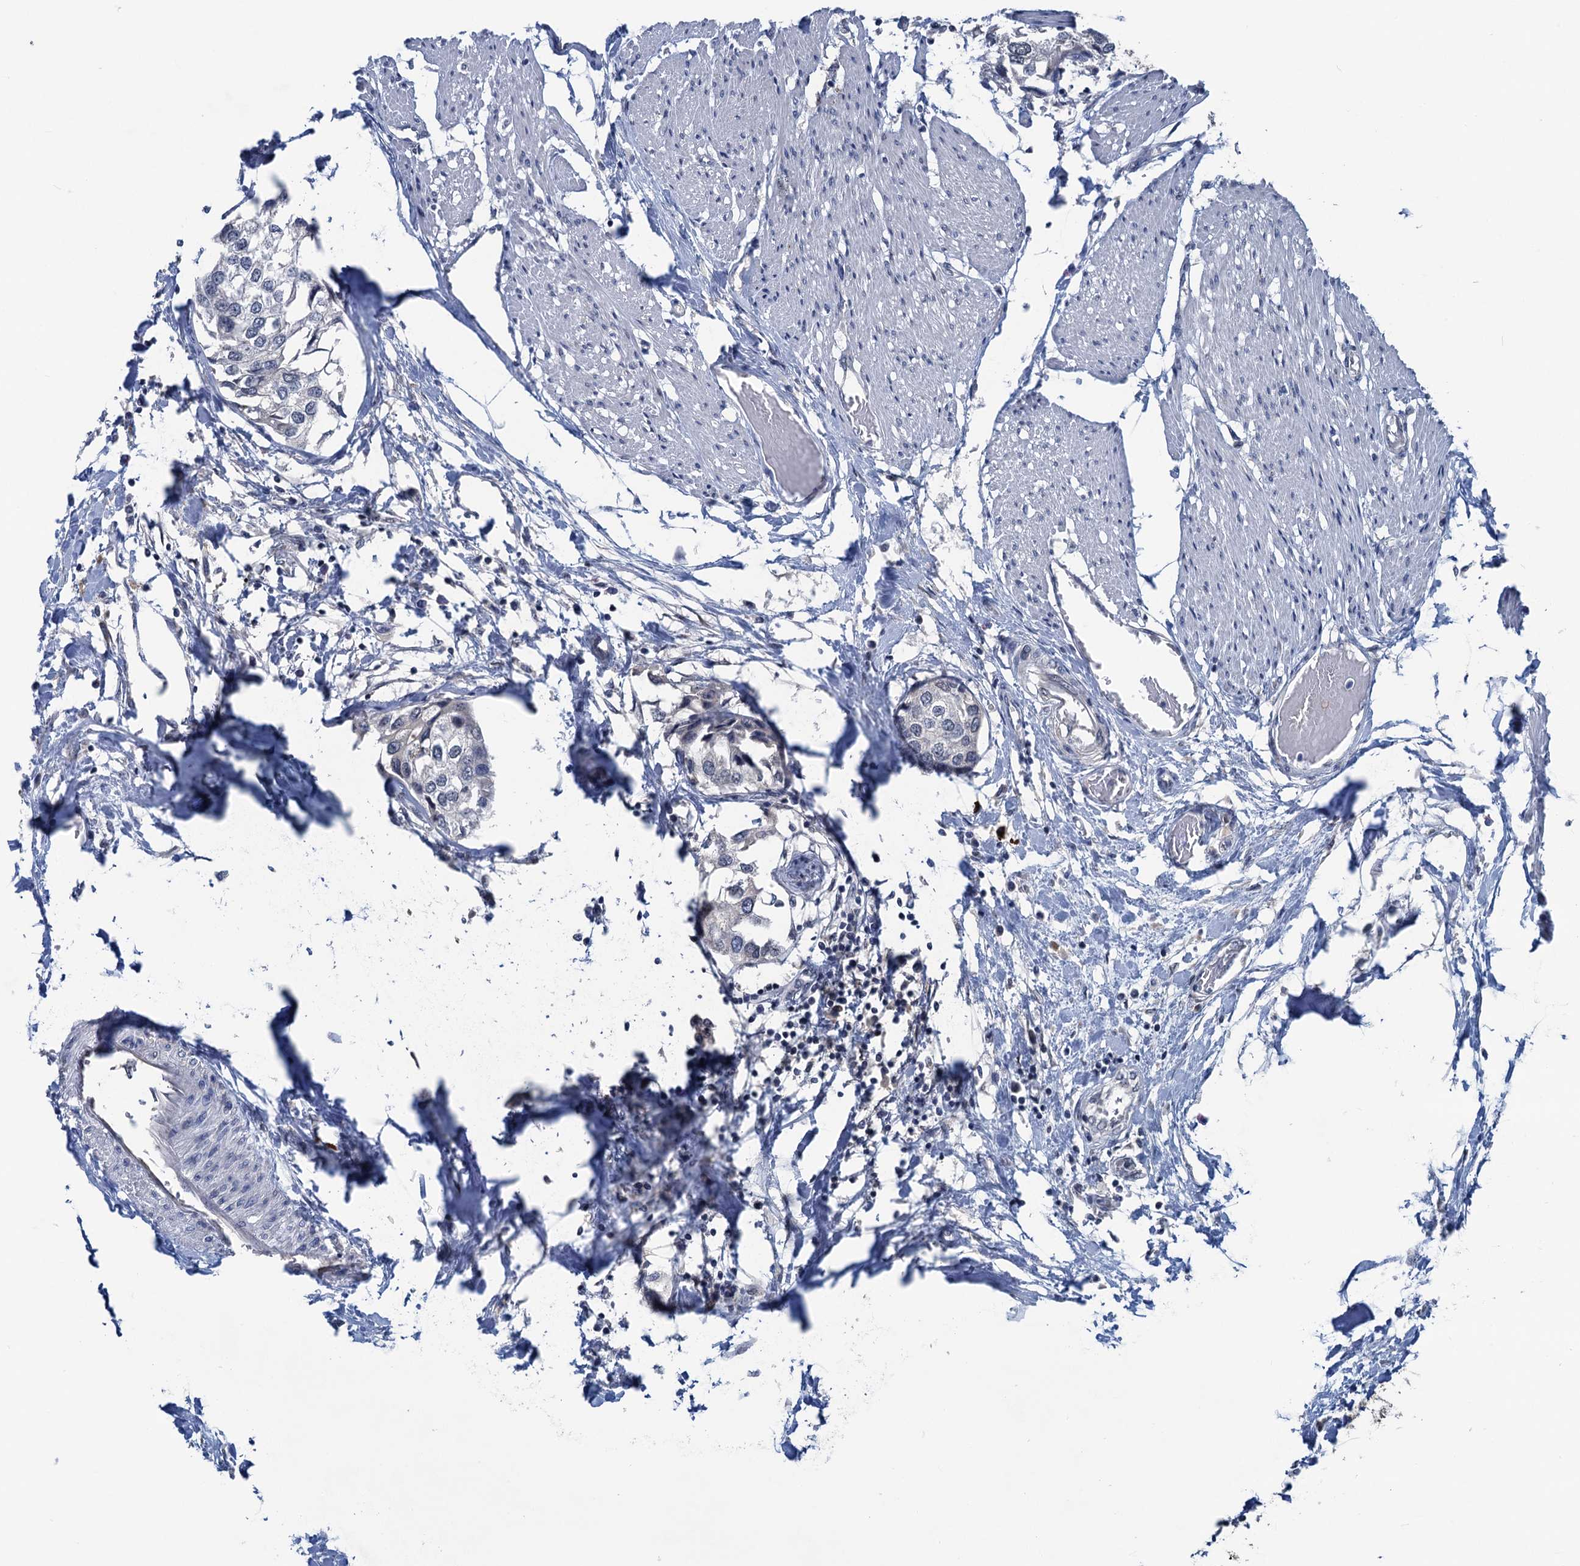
{"staining": {"intensity": "negative", "quantity": "none", "location": "none"}, "tissue": "urothelial cancer", "cell_type": "Tumor cells", "image_type": "cancer", "snomed": [{"axis": "morphology", "description": "Urothelial carcinoma, High grade"}, {"axis": "topography", "description": "Urinary bladder"}], "caption": "High-grade urothelial carcinoma stained for a protein using immunohistochemistry (IHC) demonstrates no staining tumor cells.", "gene": "RASSF4", "patient": {"sex": "male", "age": 64}}